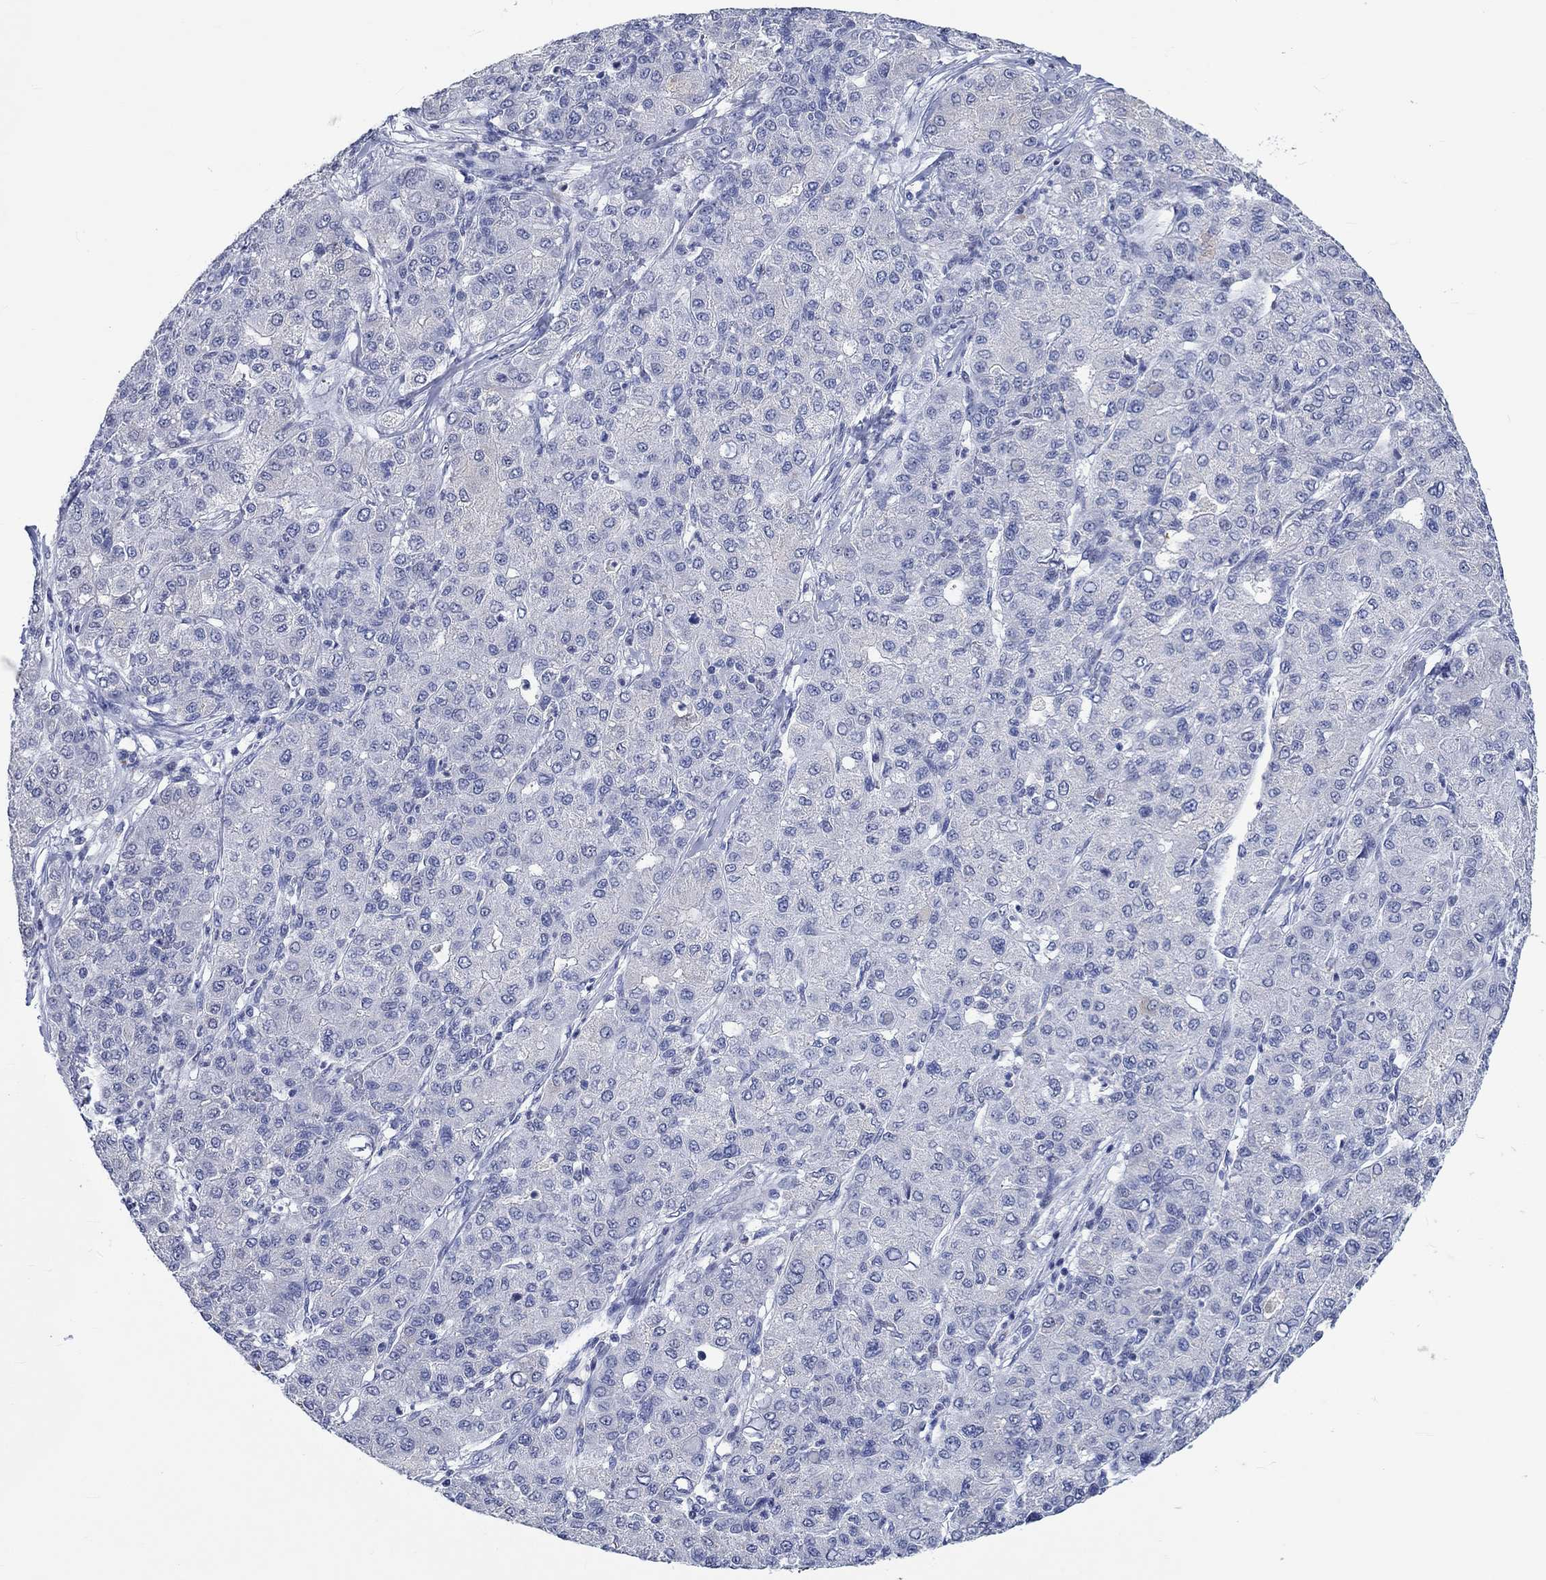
{"staining": {"intensity": "negative", "quantity": "none", "location": "none"}, "tissue": "liver cancer", "cell_type": "Tumor cells", "image_type": "cancer", "snomed": [{"axis": "morphology", "description": "Carcinoma, Hepatocellular, NOS"}, {"axis": "topography", "description": "Liver"}], "caption": "This is an IHC micrograph of human liver cancer (hepatocellular carcinoma). There is no expression in tumor cells.", "gene": "ZNF446", "patient": {"sex": "male", "age": 65}}